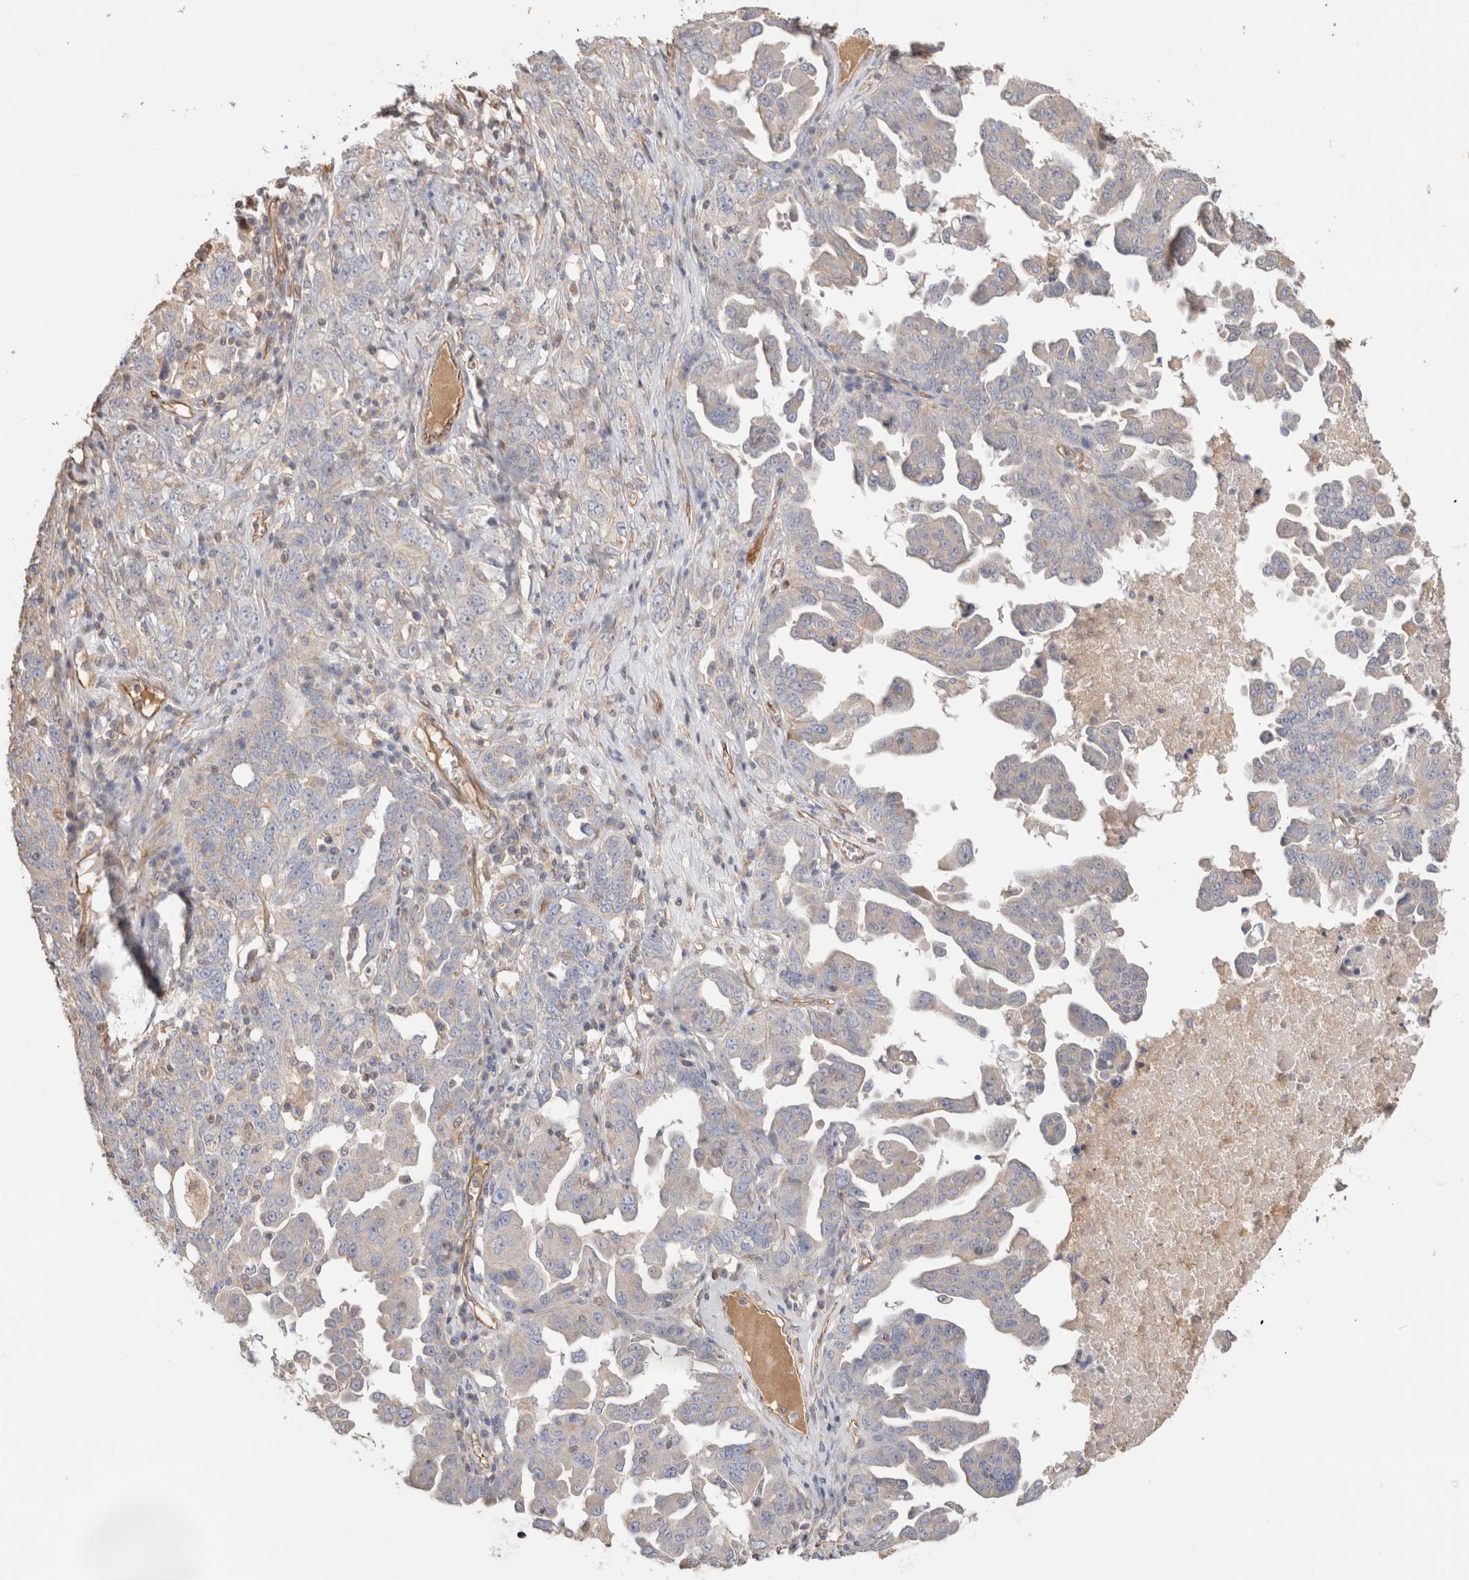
{"staining": {"intensity": "negative", "quantity": "none", "location": "none"}, "tissue": "ovarian cancer", "cell_type": "Tumor cells", "image_type": "cancer", "snomed": [{"axis": "morphology", "description": "Carcinoma, endometroid"}, {"axis": "topography", "description": "Ovary"}], "caption": "Tumor cells are negative for brown protein staining in ovarian cancer.", "gene": "PROS1", "patient": {"sex": "female", "age": 62}}